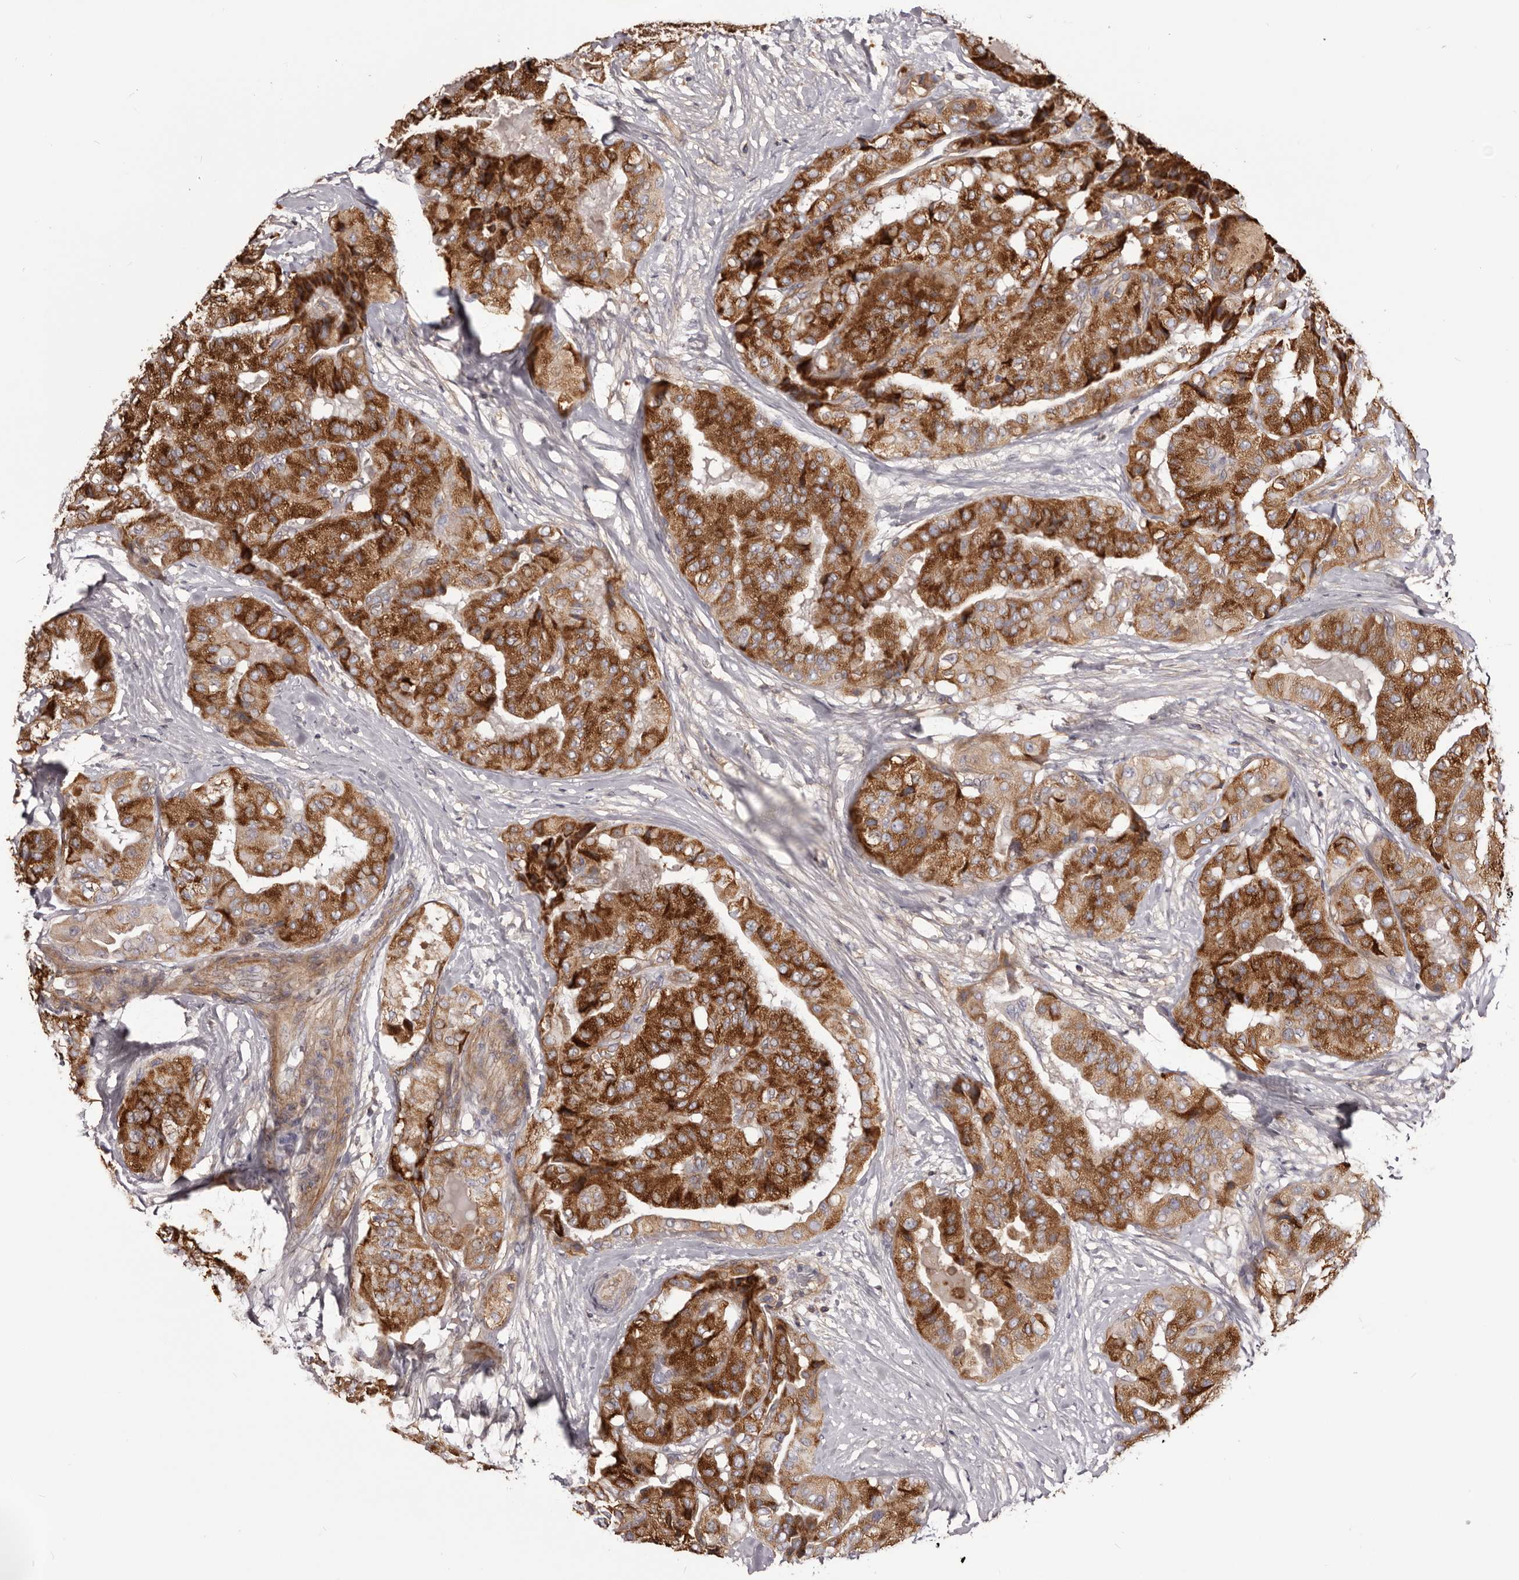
{"staining": {"intensity": "strong", "quantity": ">75%", "location": "cytoplasmic/membranous"}, "tissue": "thyroid cancer", "cell_type": "Tumor cells", "image_type": "cancer", "snomed": [{"axis": "morphology", "description": "Papillary adenocarcinoma, NOS"}, {"axis": "topography", "description": "Thyroid gland"}], "caption": "High-power microscopy captured an immunohistochemistry image of thyroid cancer, revealing strong cytoplasmic/membranous staining in approximately >75% of tumor cells.", "gene": "DMRT2", "patient": {"sex": "female", "age": 59}}